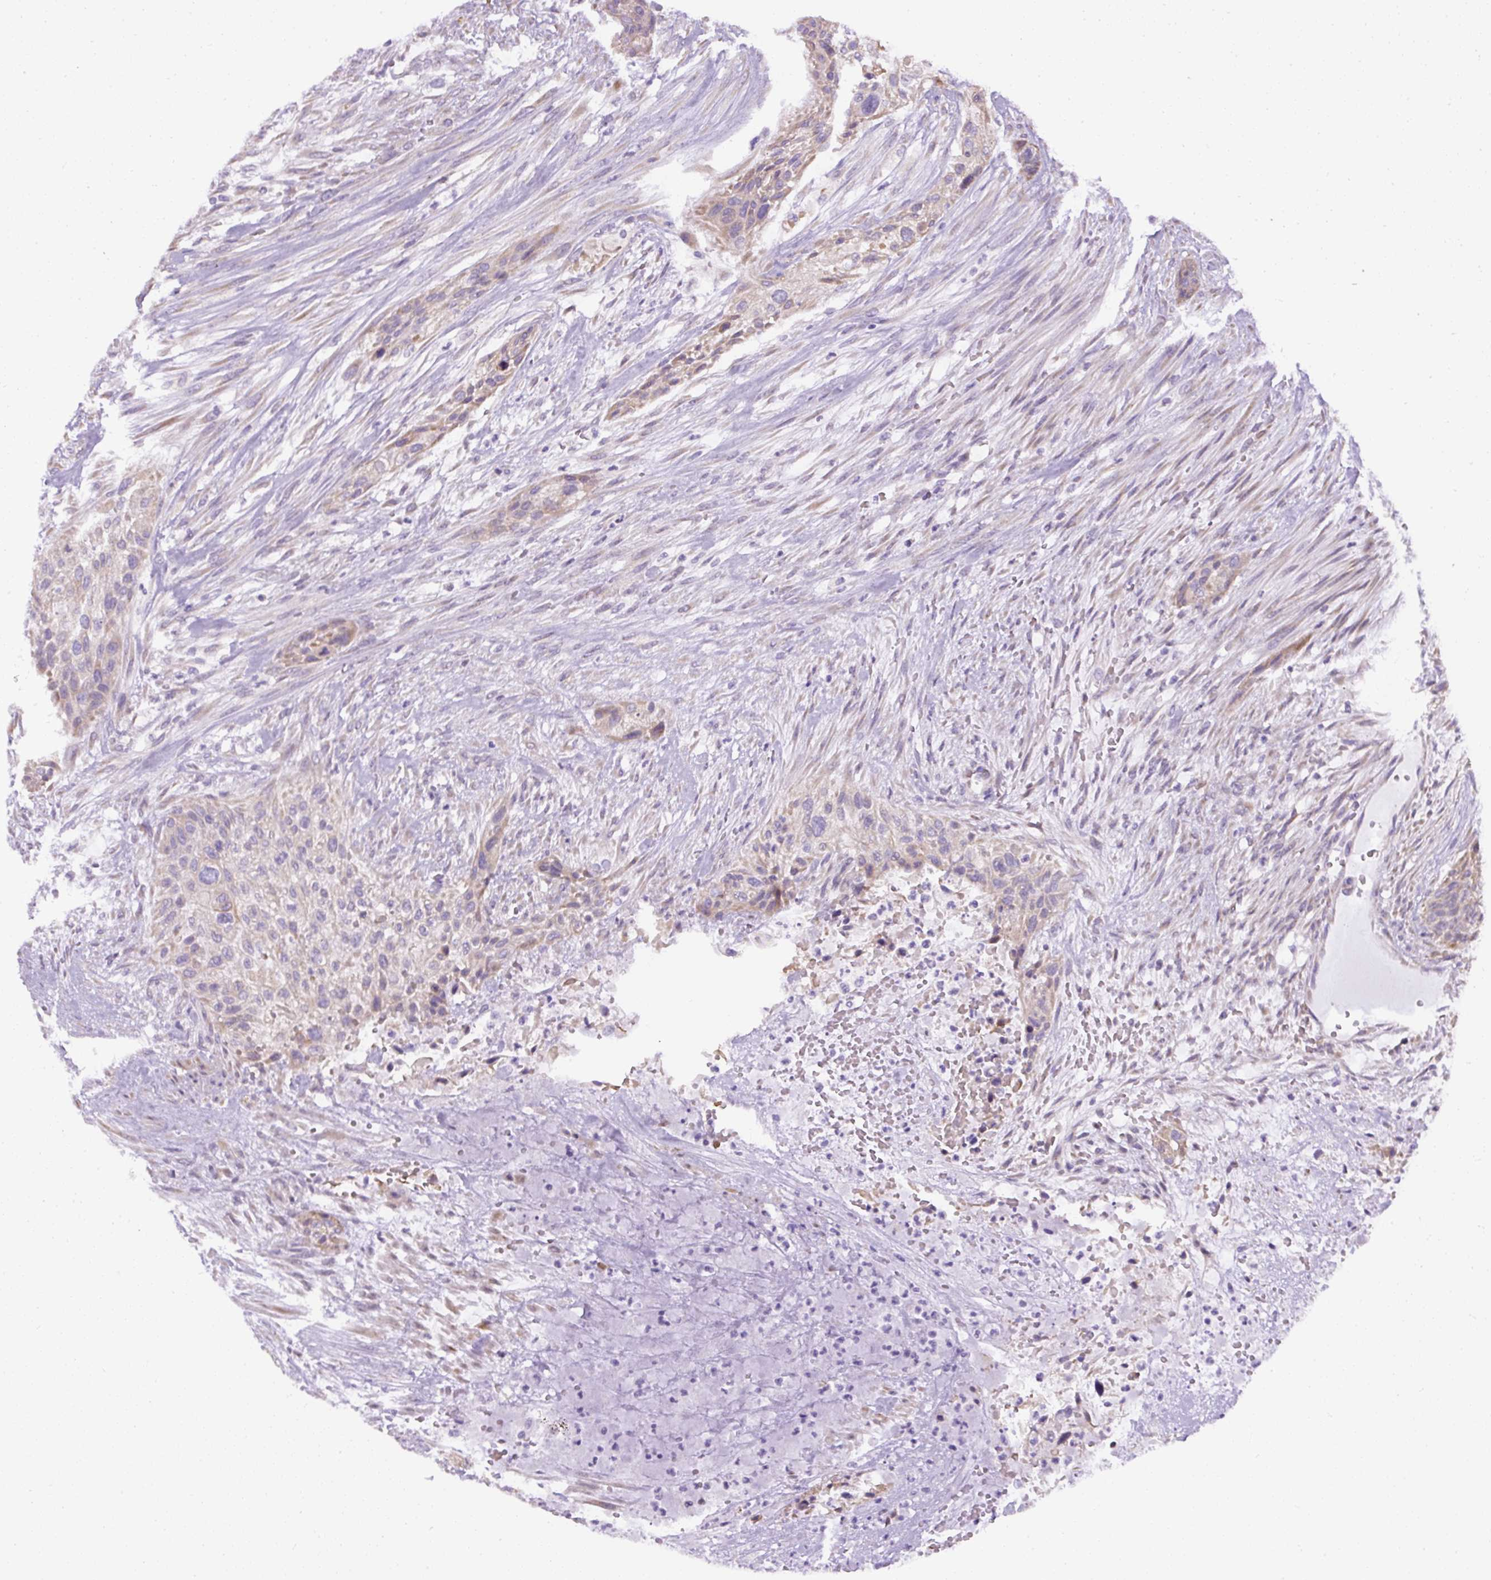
{"staining": {"intensity": "weak", "quantity": "<25%", "location": "cytoplasmic/membranous"}, "tissue": "urothelial cancer", "cell_type": "Tumor cells", "image_type": "cancer", "snomed": [{"axis": "morphology", "description": "Urothelial carcinoma, High grade"}, {"axis": "topography", "description": "Urinary bladder"}], "caption": "An image of human urothelial cancer is negative for staining in tumor cells.", "gene": "FAM149A", "patient": {"sex": "male", "age": 35}}